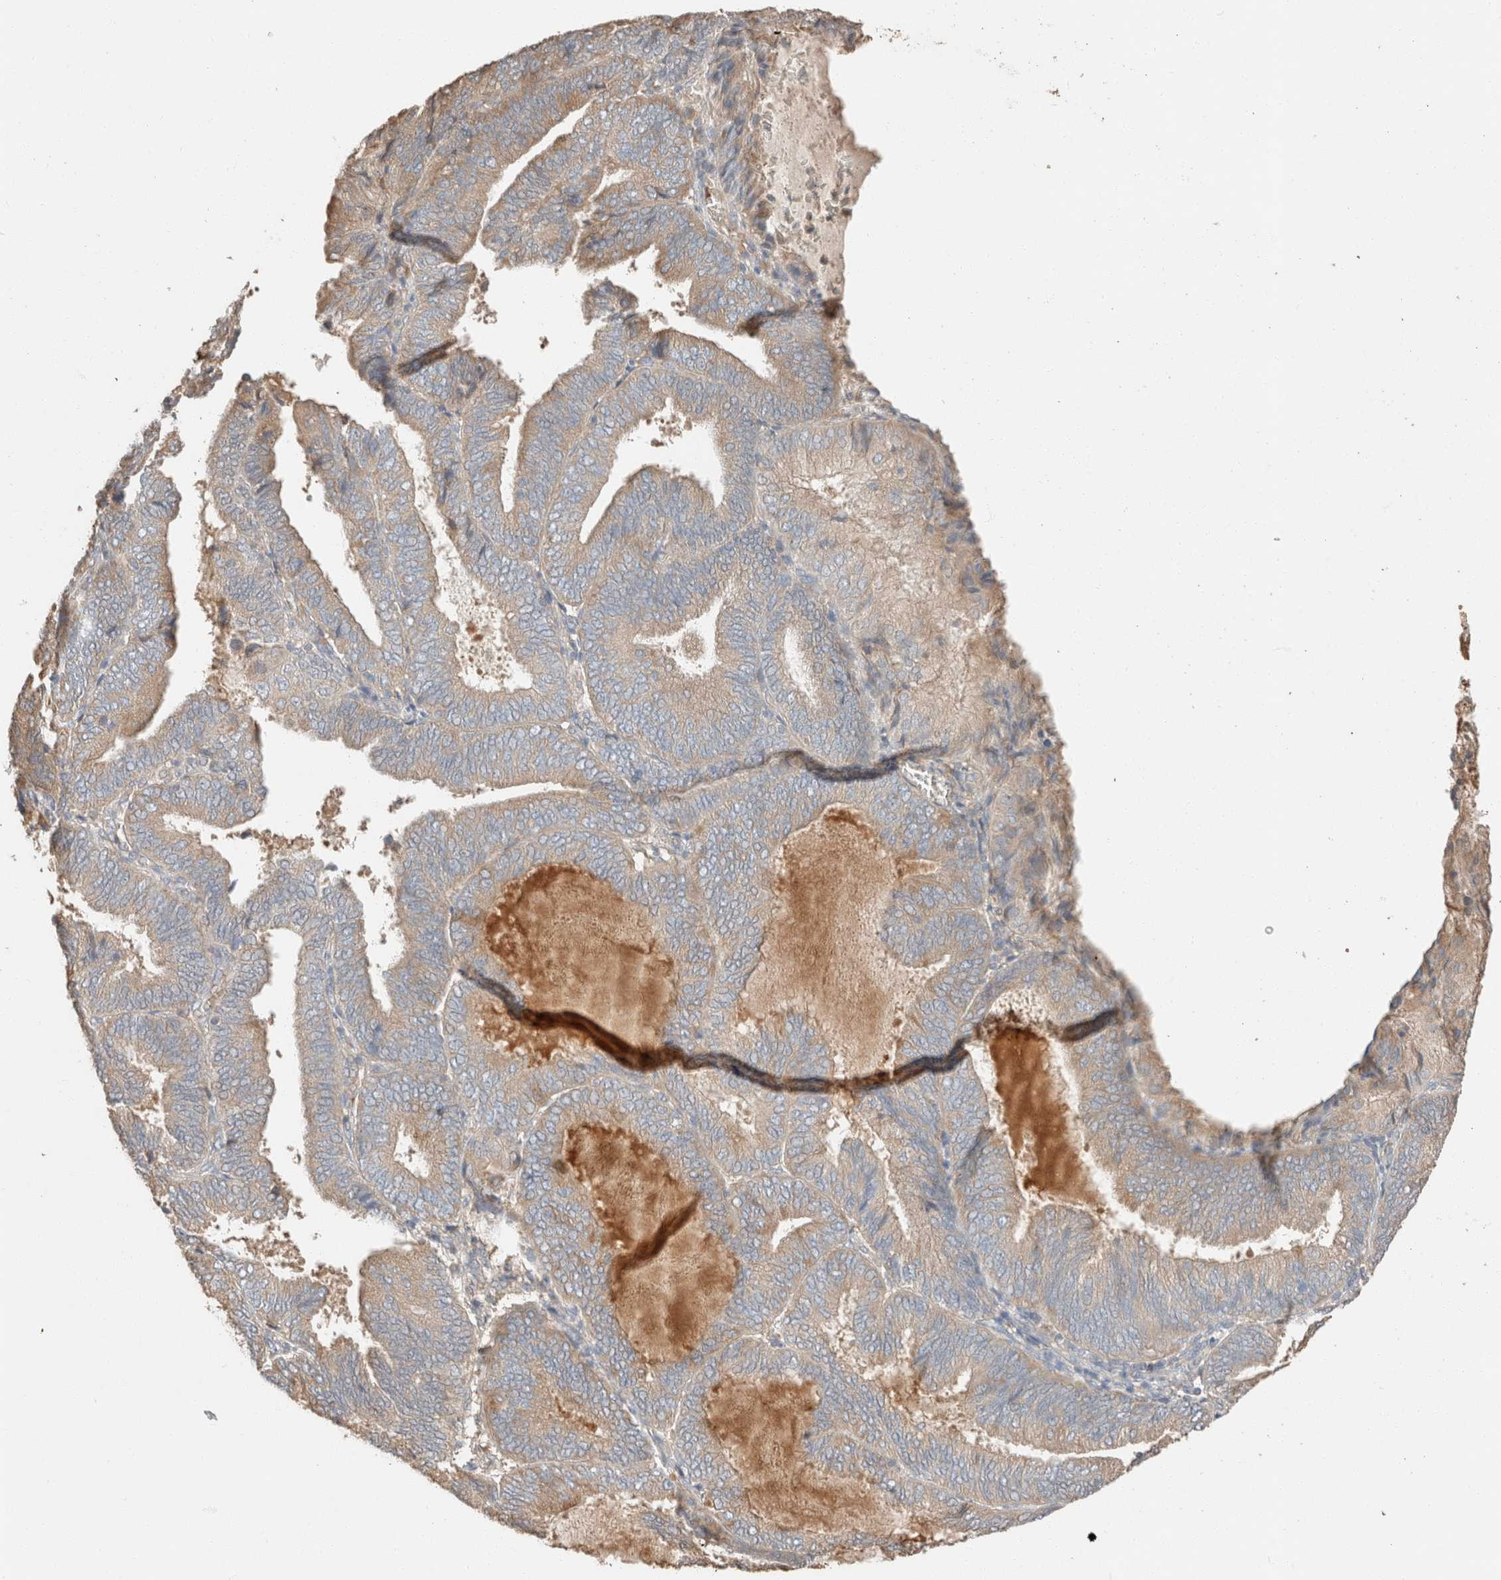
{"staining": {"intensity": "weak", "quantity": ">75%", "location": "cytoplasmic/membranous"}, "tissue": "endometrial cancer", "cell_type": "Tumor cells", "image_type": "cancer", "snomed": [{"axis": "morphology", "description": "Adenocarcinoma, NOS"}, {"axis": "topography", "description": "Endometrium"}], "caption": "An immunohistochemistry image of tumor tissue is shown. Protein staining in brown shows weak cytoplasmic/membranous positivity in endometrial cancer within tumor cells.", "gene": "TUBD1", "patient": {"sex": "female", "age": 81}}